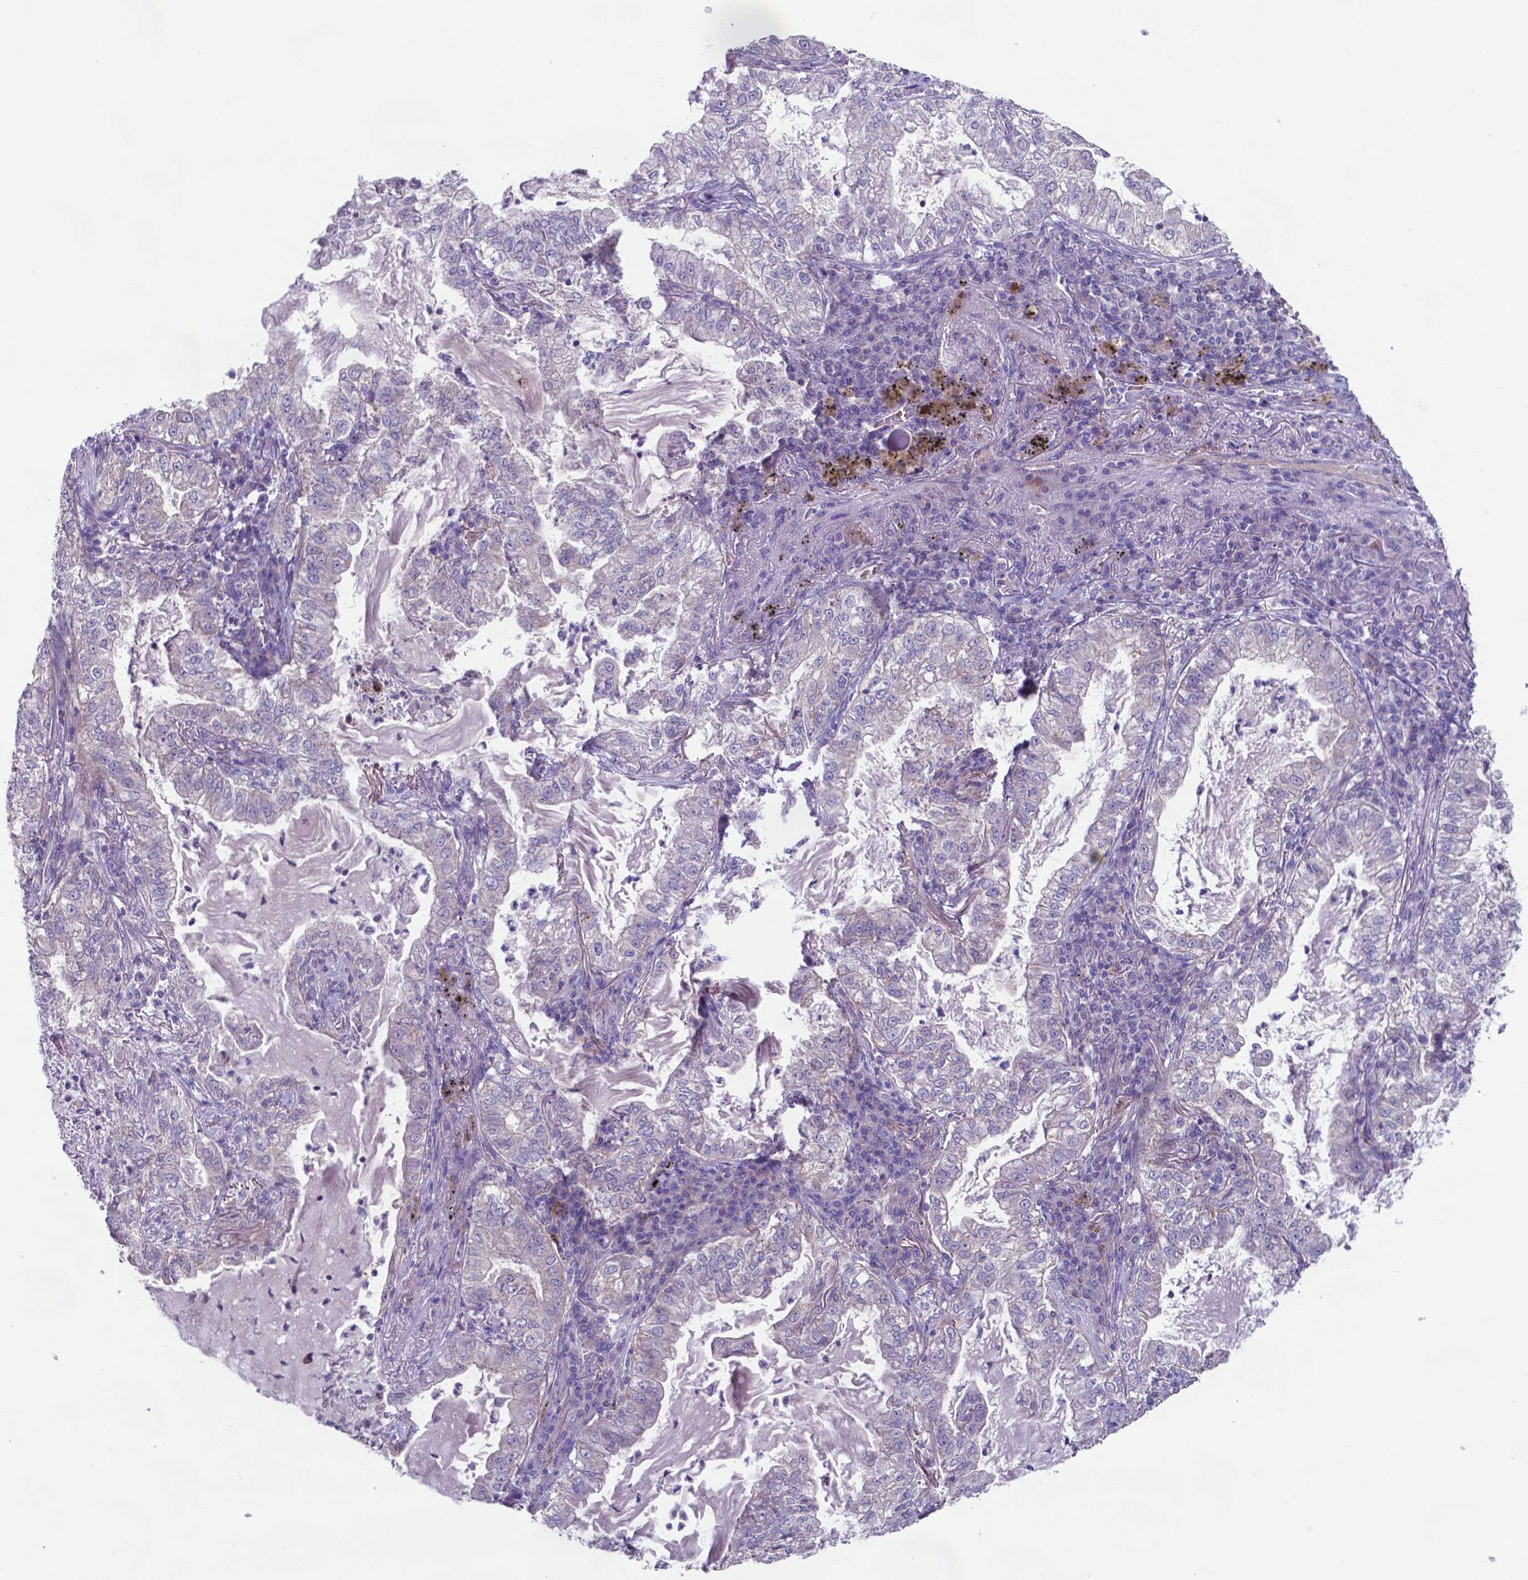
{"staining": {"intensity": "negative", "quantity": "none", "location": "none"}, "tissue": "lung cancer", "cell_type": "Tumor cells", "image_type": "cancer", "snomed": [{"axis": "morphology", "description": "Adenocarcinoma, NOS"}, {"axis": "topography", "description": "Lung"}], "caption": "An immunohistochemistry (IHC) histopathology image of lung cancer is shown. There is no staining in tumor cells of lung cancer.", "gene": "TYRO3", "patient": {"sex": "female", "age": 73}}